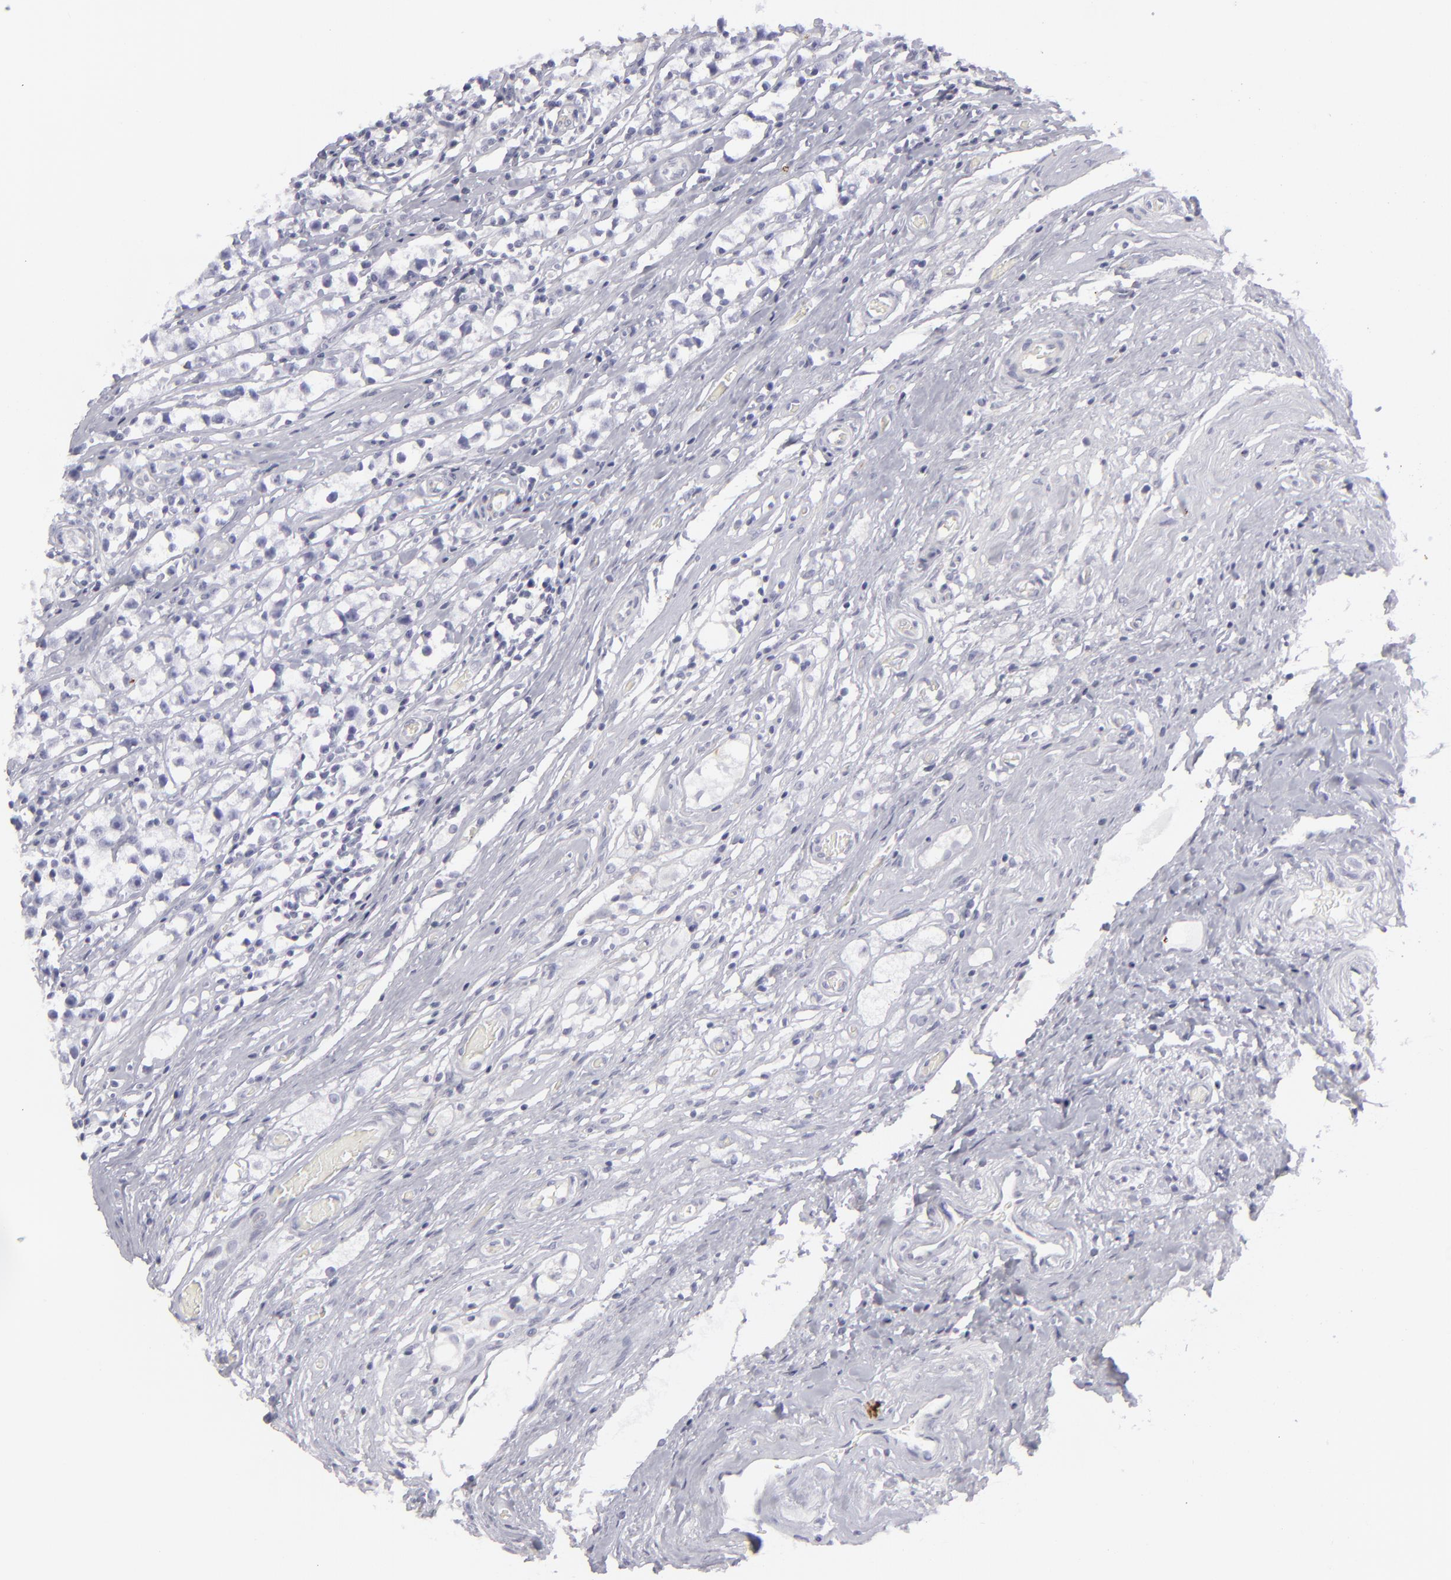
{"staining": {"intensity": "negative", "quantity": "none", "location": "none"}, "tissue": "testis cancer", "cell_type": "Tumor cells", "image_type": "cancer", "snomed": [{"axis": "morphology", "description": "Seminoma, NOS"}, {"axis": "topography", "description": "Testis"}], "caption": "Immunohistochemistry histopathology image of neoplastic tissue: human testis cancer stained with DAB (3,3'-diaminobenzidine) demonstrates no significant protein expression in tumor cells. (Stains: DAB IHC with hematoxylin counter stain, Microscopy: brightfield microscopy at high magnification).", "gene": "KRT1", "patient": {"sex": "male", "age": 35}}